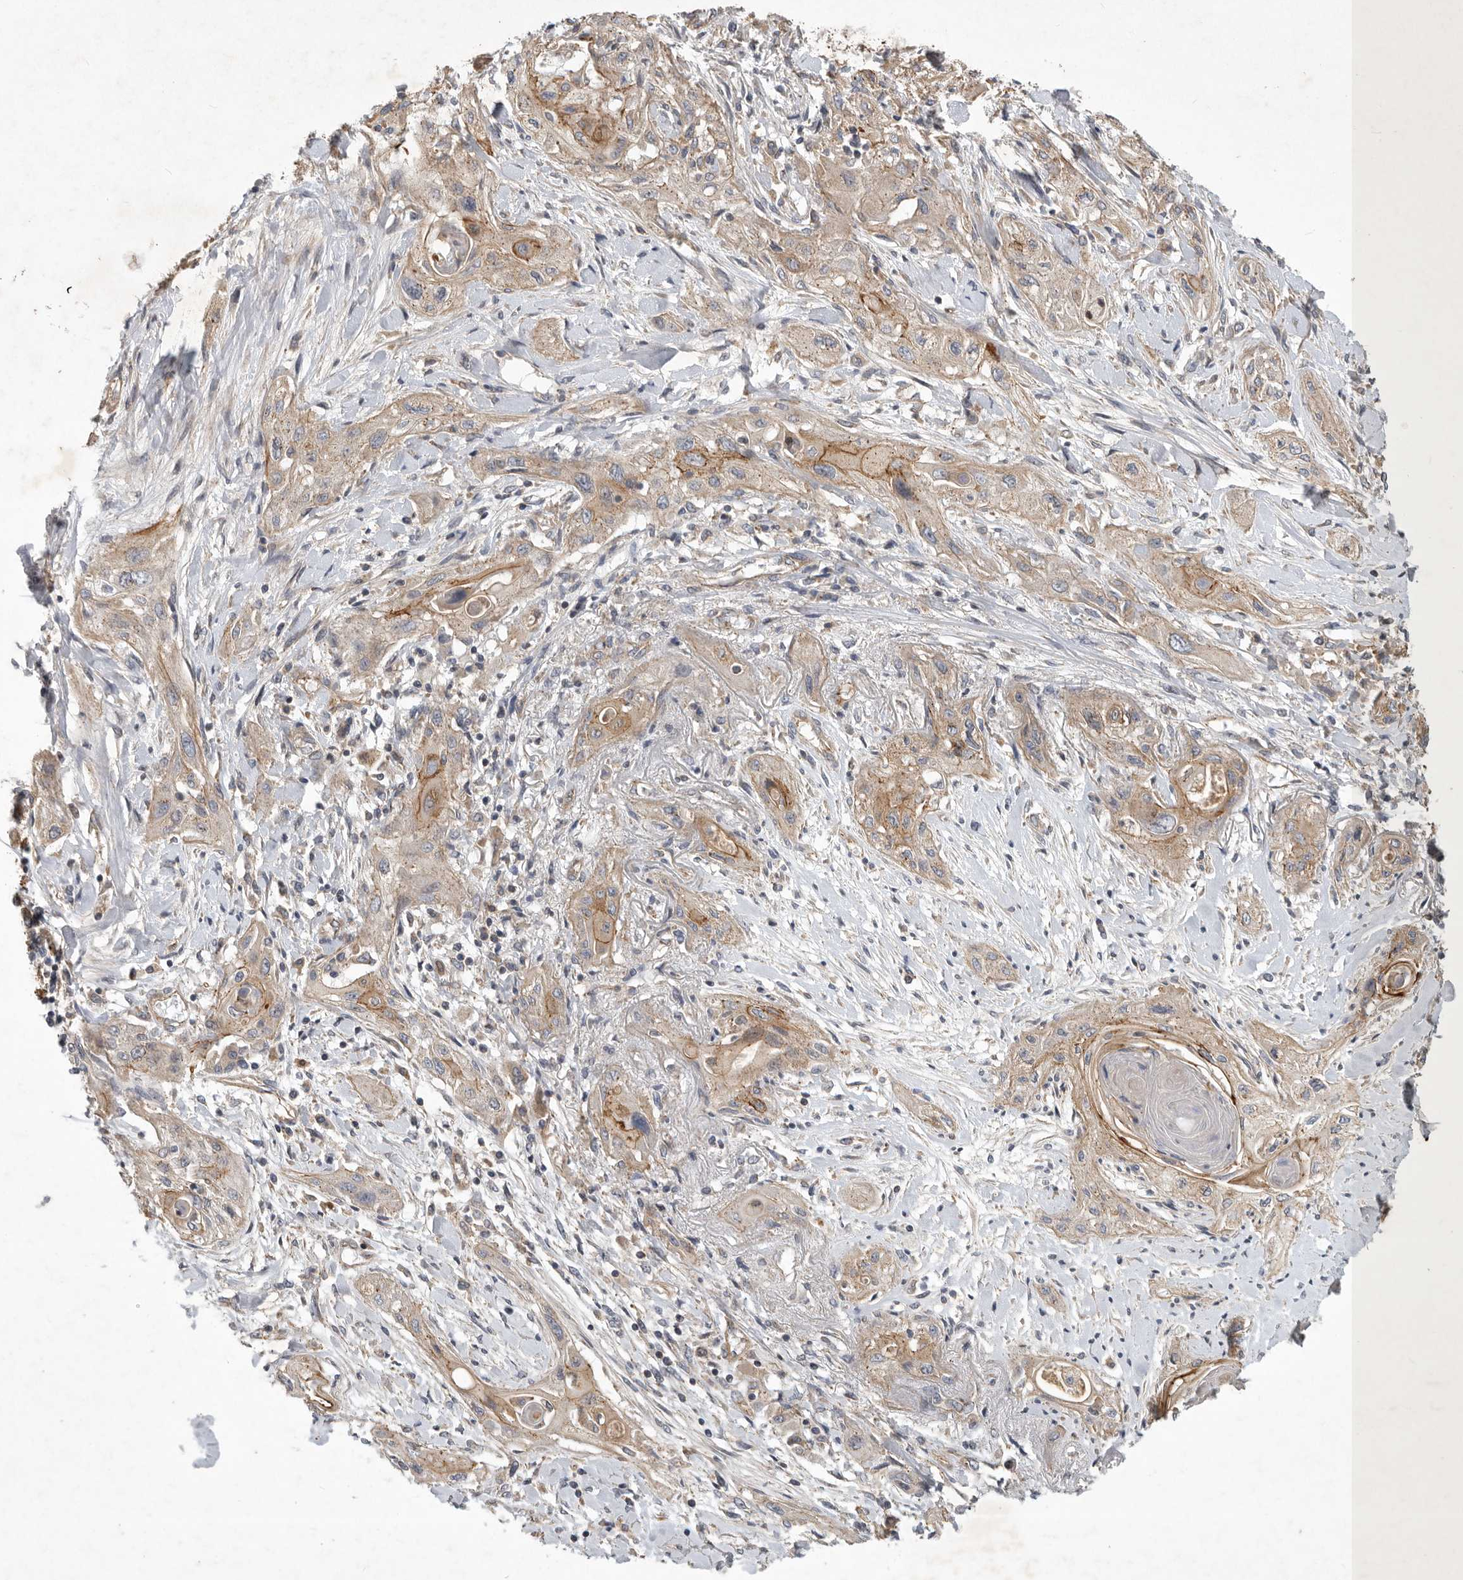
{"staining": {"intensity": "weak", "quantity": ">75%", "location": "cytoplasmic/membranous"}, "tissue": "lung cancer", "cell_type": "Tumor cells", "image_type": "cancer", "snomed": [{"axis": "morphology", "description": "Squamous cell carcinoma, NOS"}, {"axis": "topography", "description": "Lung"}], "caption": "Human lung cancer stained with a brown dye shows weak cytoplasmic/membranous positive staining in approximately >75% of tumor cells.", "gene": "MLPH", "patient": {"sex": "female", "age": 47}}